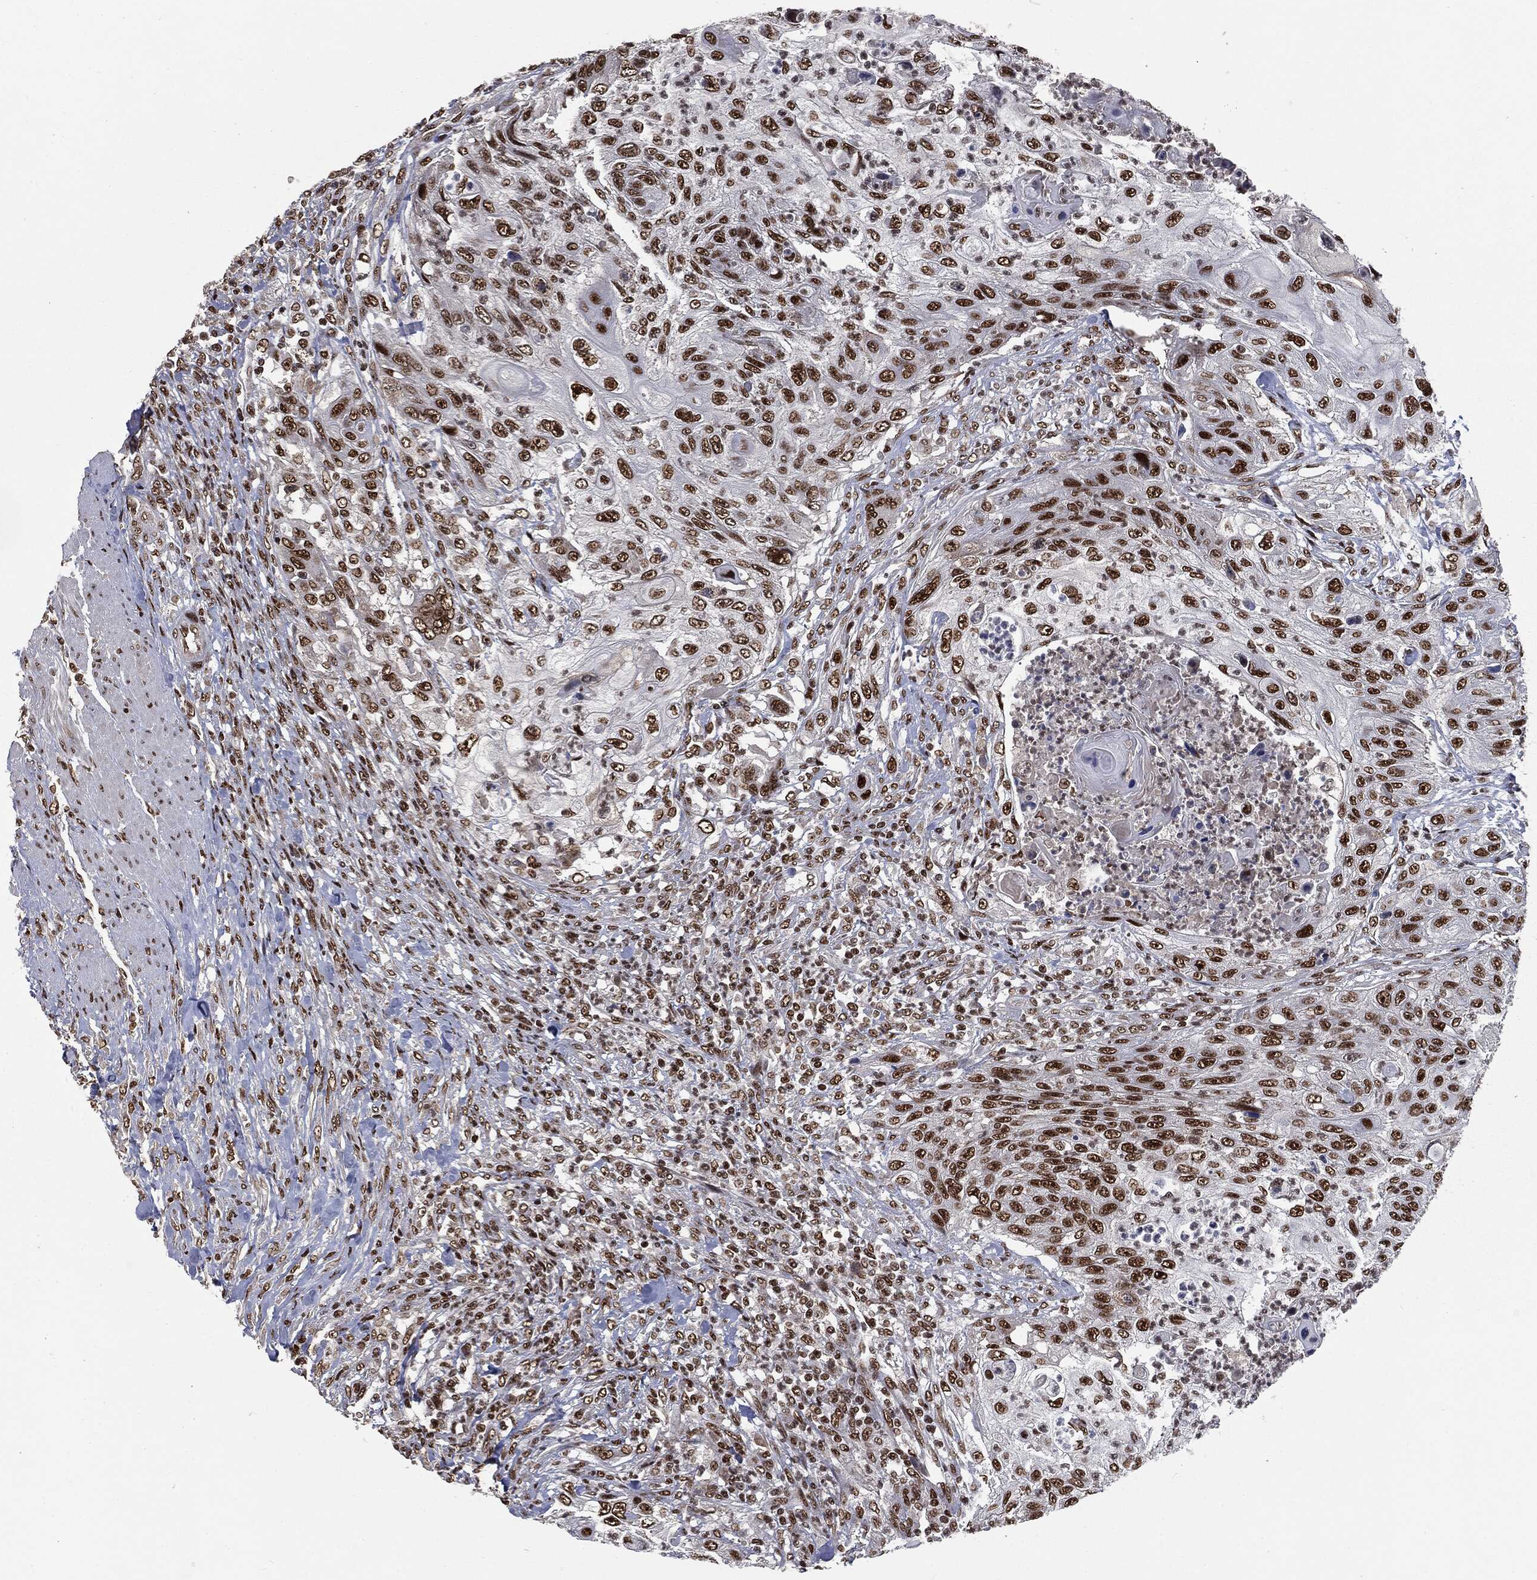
{"staining": {"intensity": "strong", "quantity": ">75%", "location": "nuclear"}, "tissue": "urothelial cancer", "cell_type": "Tumor cells", "image_type": "cancer", "snomed": [{"axis": "morphology", "description": "Urothelial carcinoma, High grade"}, {"axis": "topography", "description": "Urinary bladder"}], "caption": "Urothelial cancer stained with a brown dye shows strong nuclear positive expression in about >75% of tumor cells.", "gene": "DPH2", "patient": {"sex": "female", "age": 60}}